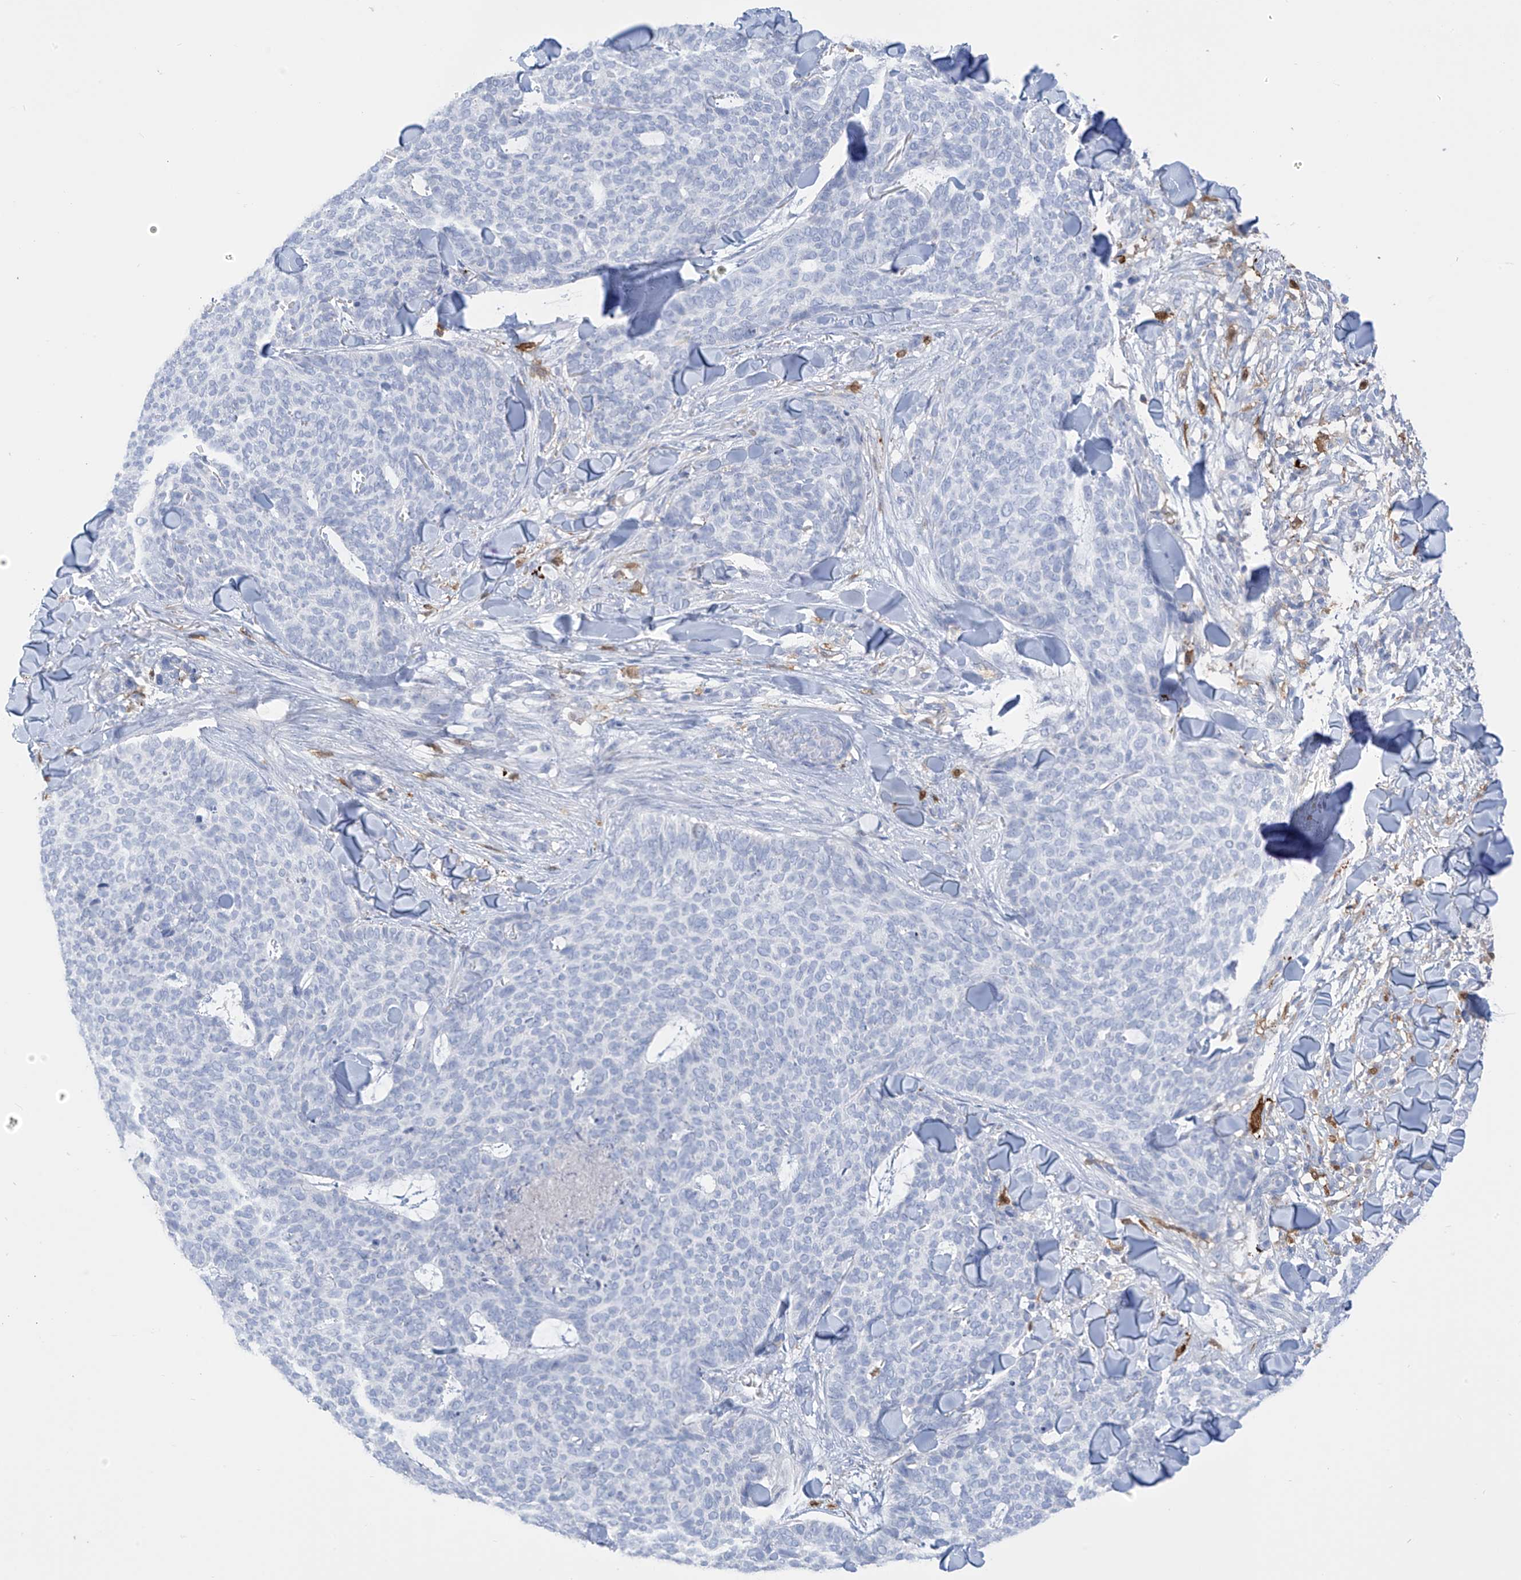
{"staining": {"intensity": "negative", "quantity": "none", "location": "none"}, "tissue": "skin cancer", "cell_type": "Tumor cells", "image_type": "cancer", "snomed": [{"axis": "morphology", "description": "Normal tissue, NOS"}, {"axis": "morphology", "description": "Basal cell carcinoma"}, {"axis": "topography", "description": "Skin"}], "caption": "Skin cancer (basal cell carcinoma) stained for a protein using IHC displays no positivity tumor cells.", "gene": "TRMT2B", "patient": {"sex": "male", "age": 50}}